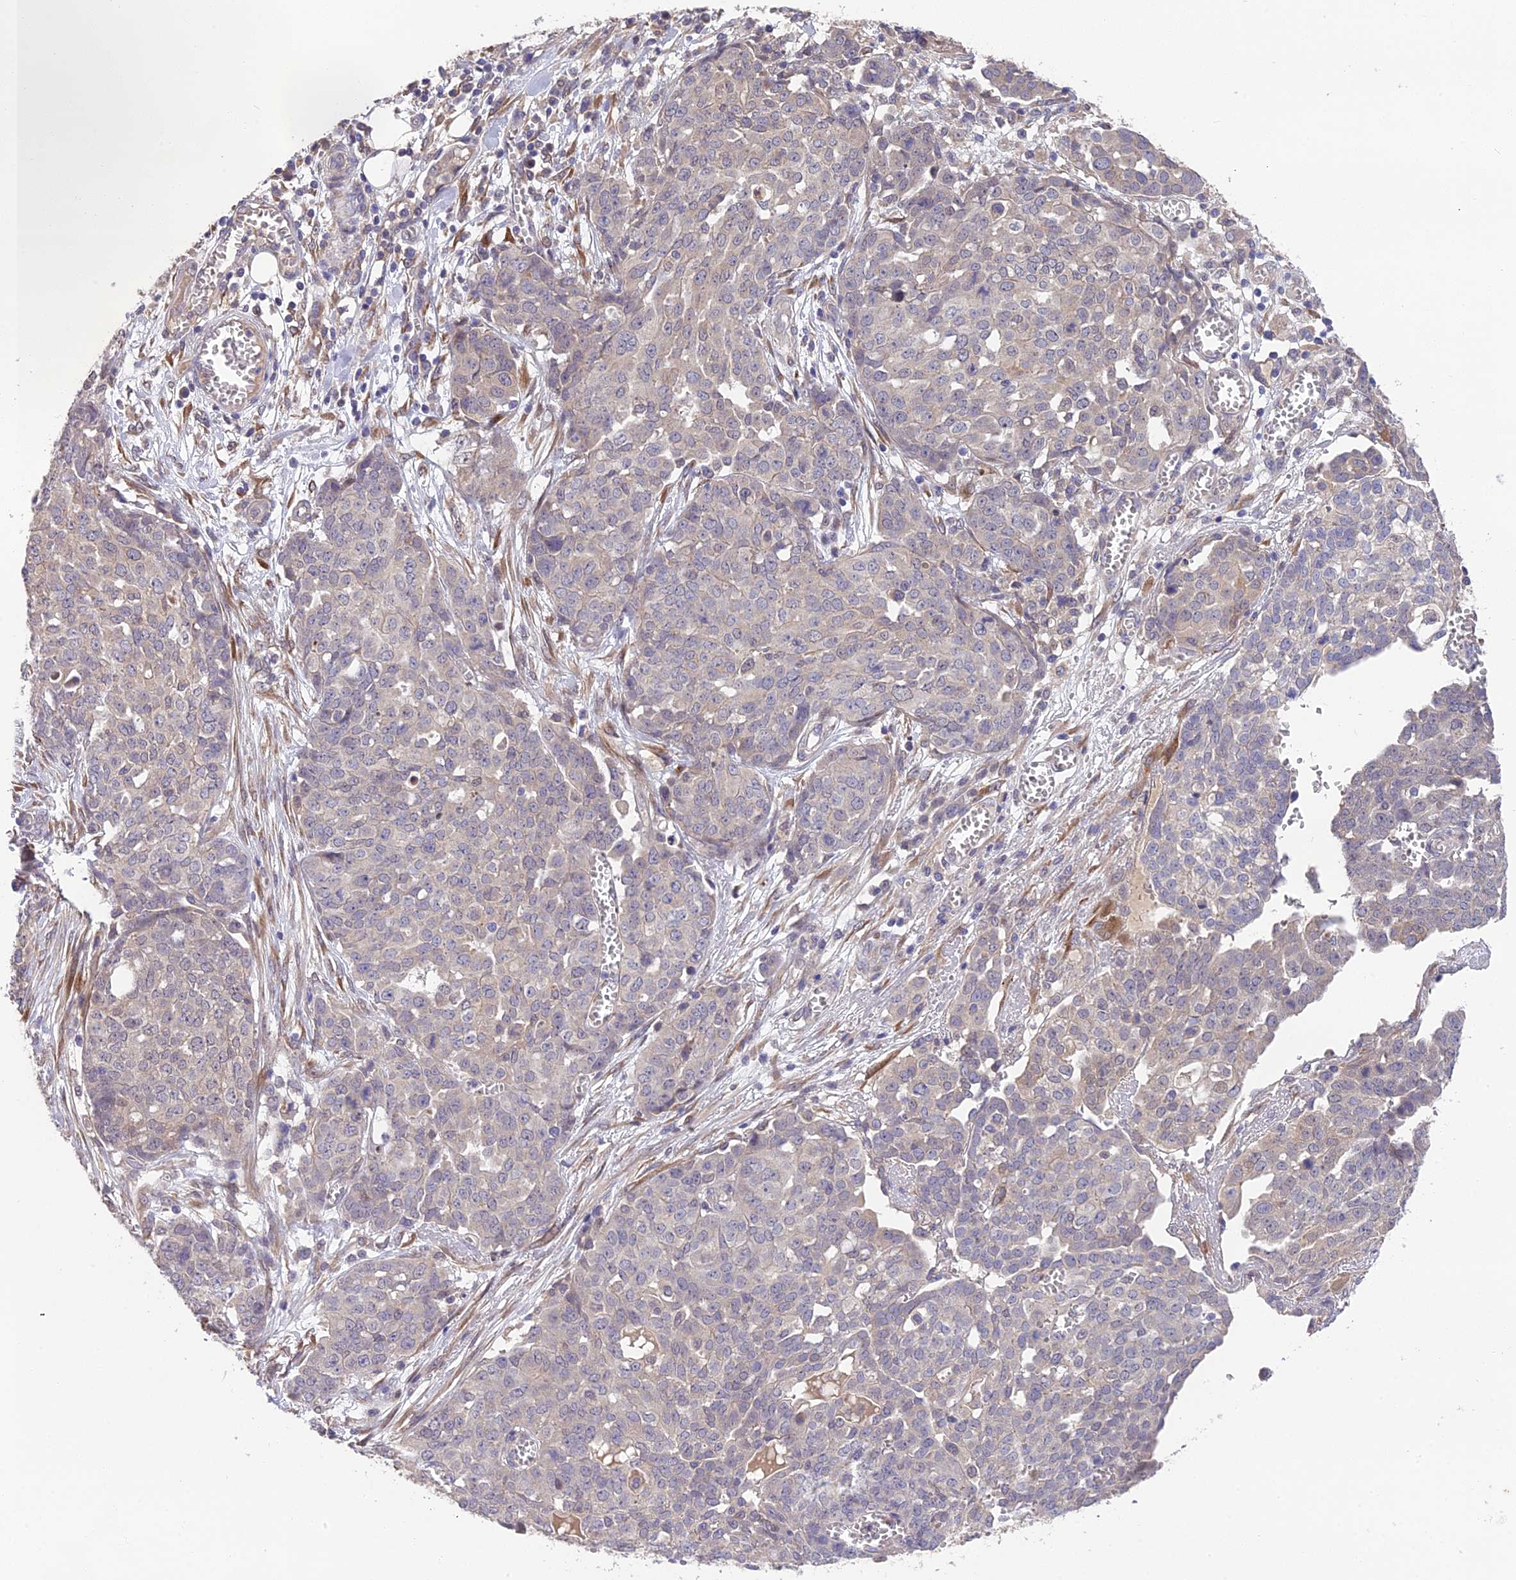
{"staining": {"intensity": "negative", "quantity": "none", "location": "none"}, "tissue": "ovarian cancer", "cell_type": "Tumor cells", "image_type": "cancer", "snomed": [{"axis": "morphology", "description": "Cystadenocarcinoma, serous, NOS"}, {"axis": "topography", "description": "Soft tissue"}, {"axis": "topography", "description": "Ovary"}], "caption": "IHC image of neoplastic tissue: human ovarian cancer stained with DAB exhibits no significant protein expression in tumor cells. The staining was performed using DAB (3,3'-diaminobenzidine) to visualize the protein expression in brown, while the nuclei were stained in blue with hematoxylin (Magnification: 20x).", "gene": "PUS10", "patient": {"sex": "female", "age": 57}}